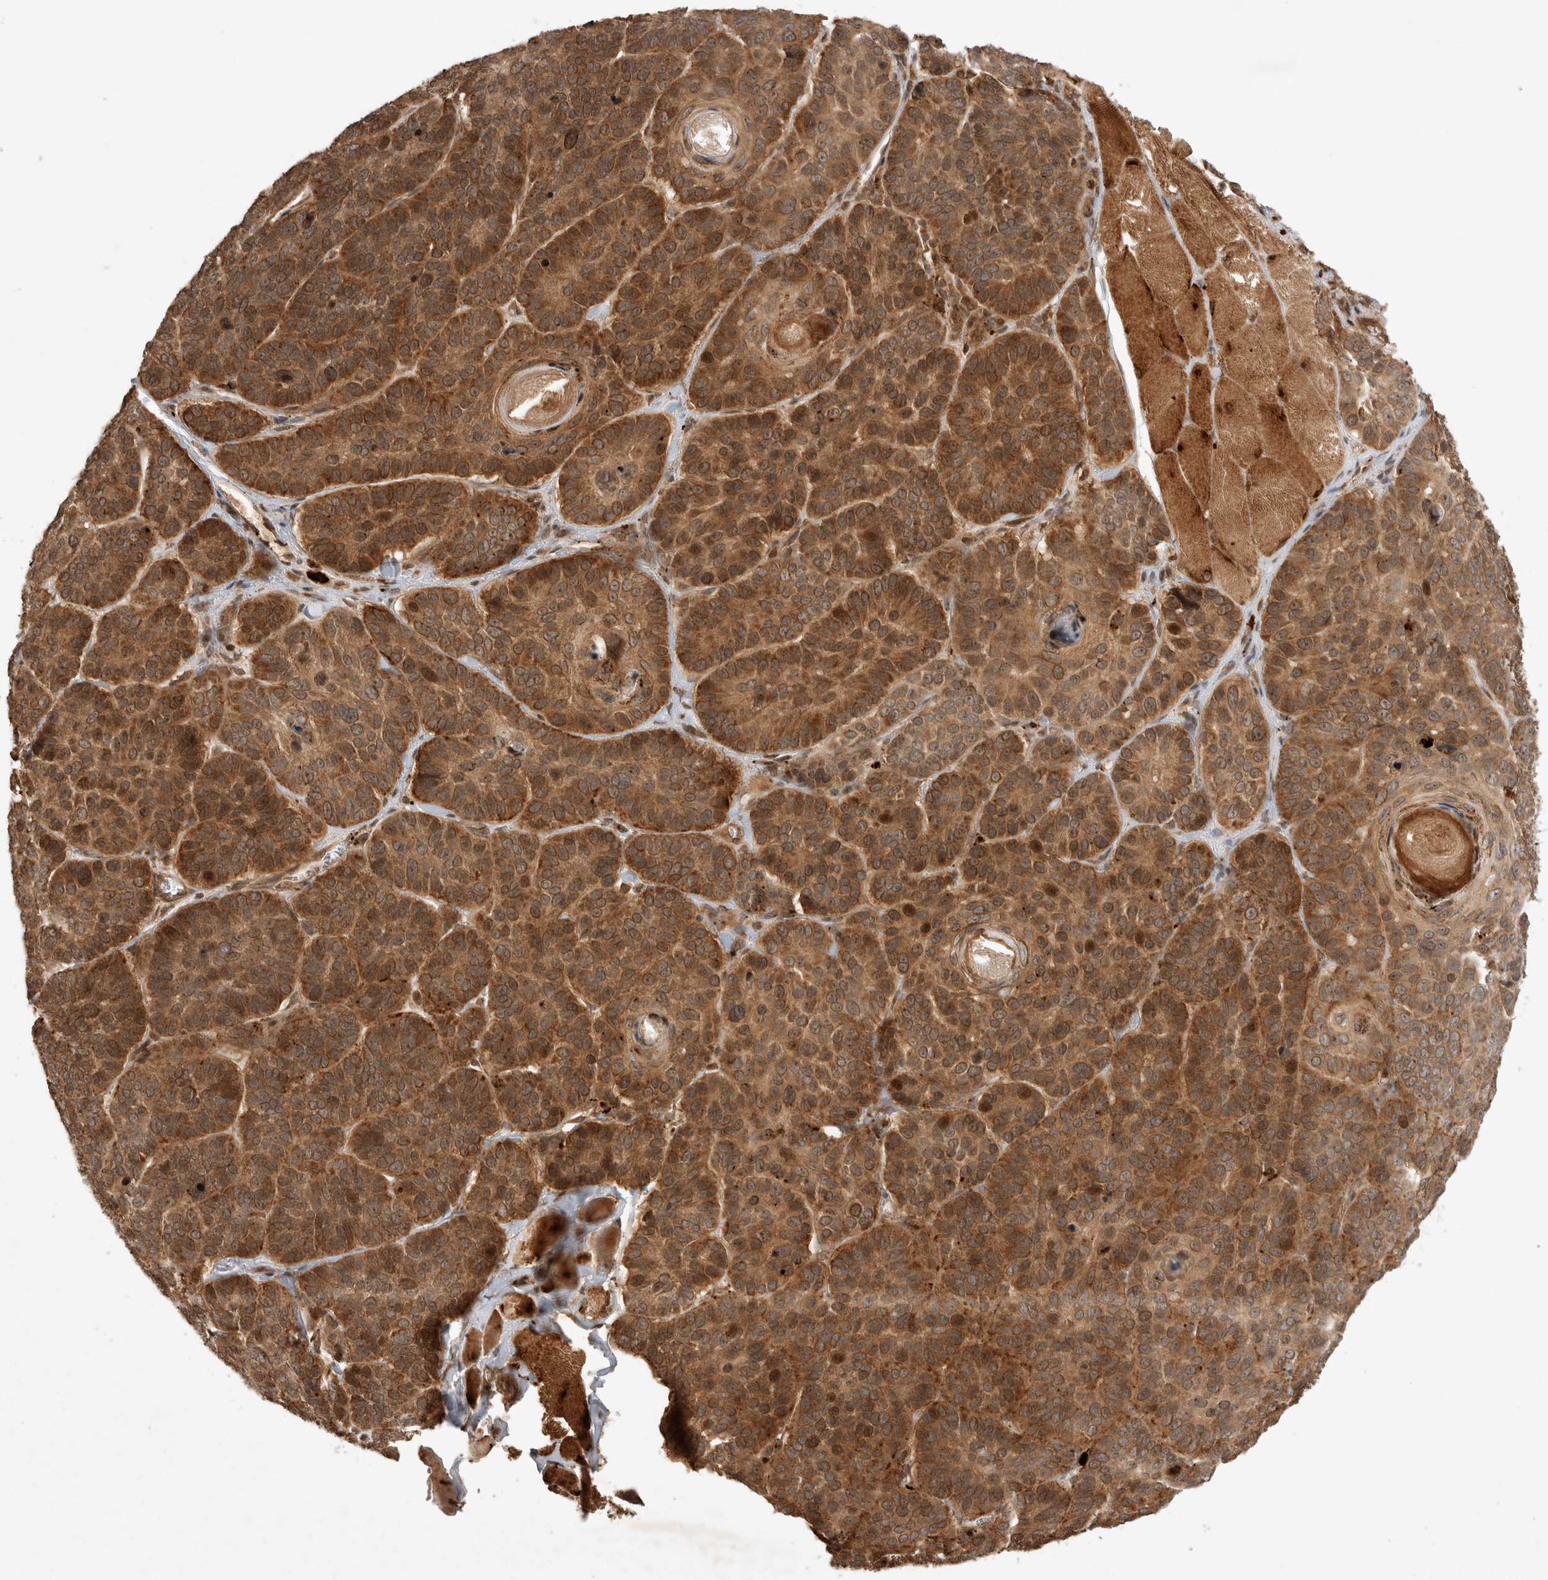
{"staining": {"intensity": "strong", "quantity": ">75%", "location": "cytoplasmic/membranous"}, "tissue": "skin cancer", "cell_type": "Tumor cells", "image_type": "cancer", "snomed": [{"axis": "morphology", "description": "Basal cell carcinoma"}, {"axis": "topography", "description": "Skin"}], "caption": "Approximately >75% of tumor cells in human skin basal cell carcinoma demonstrate strong cytoplasmic/membranous protein positivity as visualized by brown immunohistochemical staining.", "gene": "FAM221A", "patient": {"sex": "male", "age": 62}}